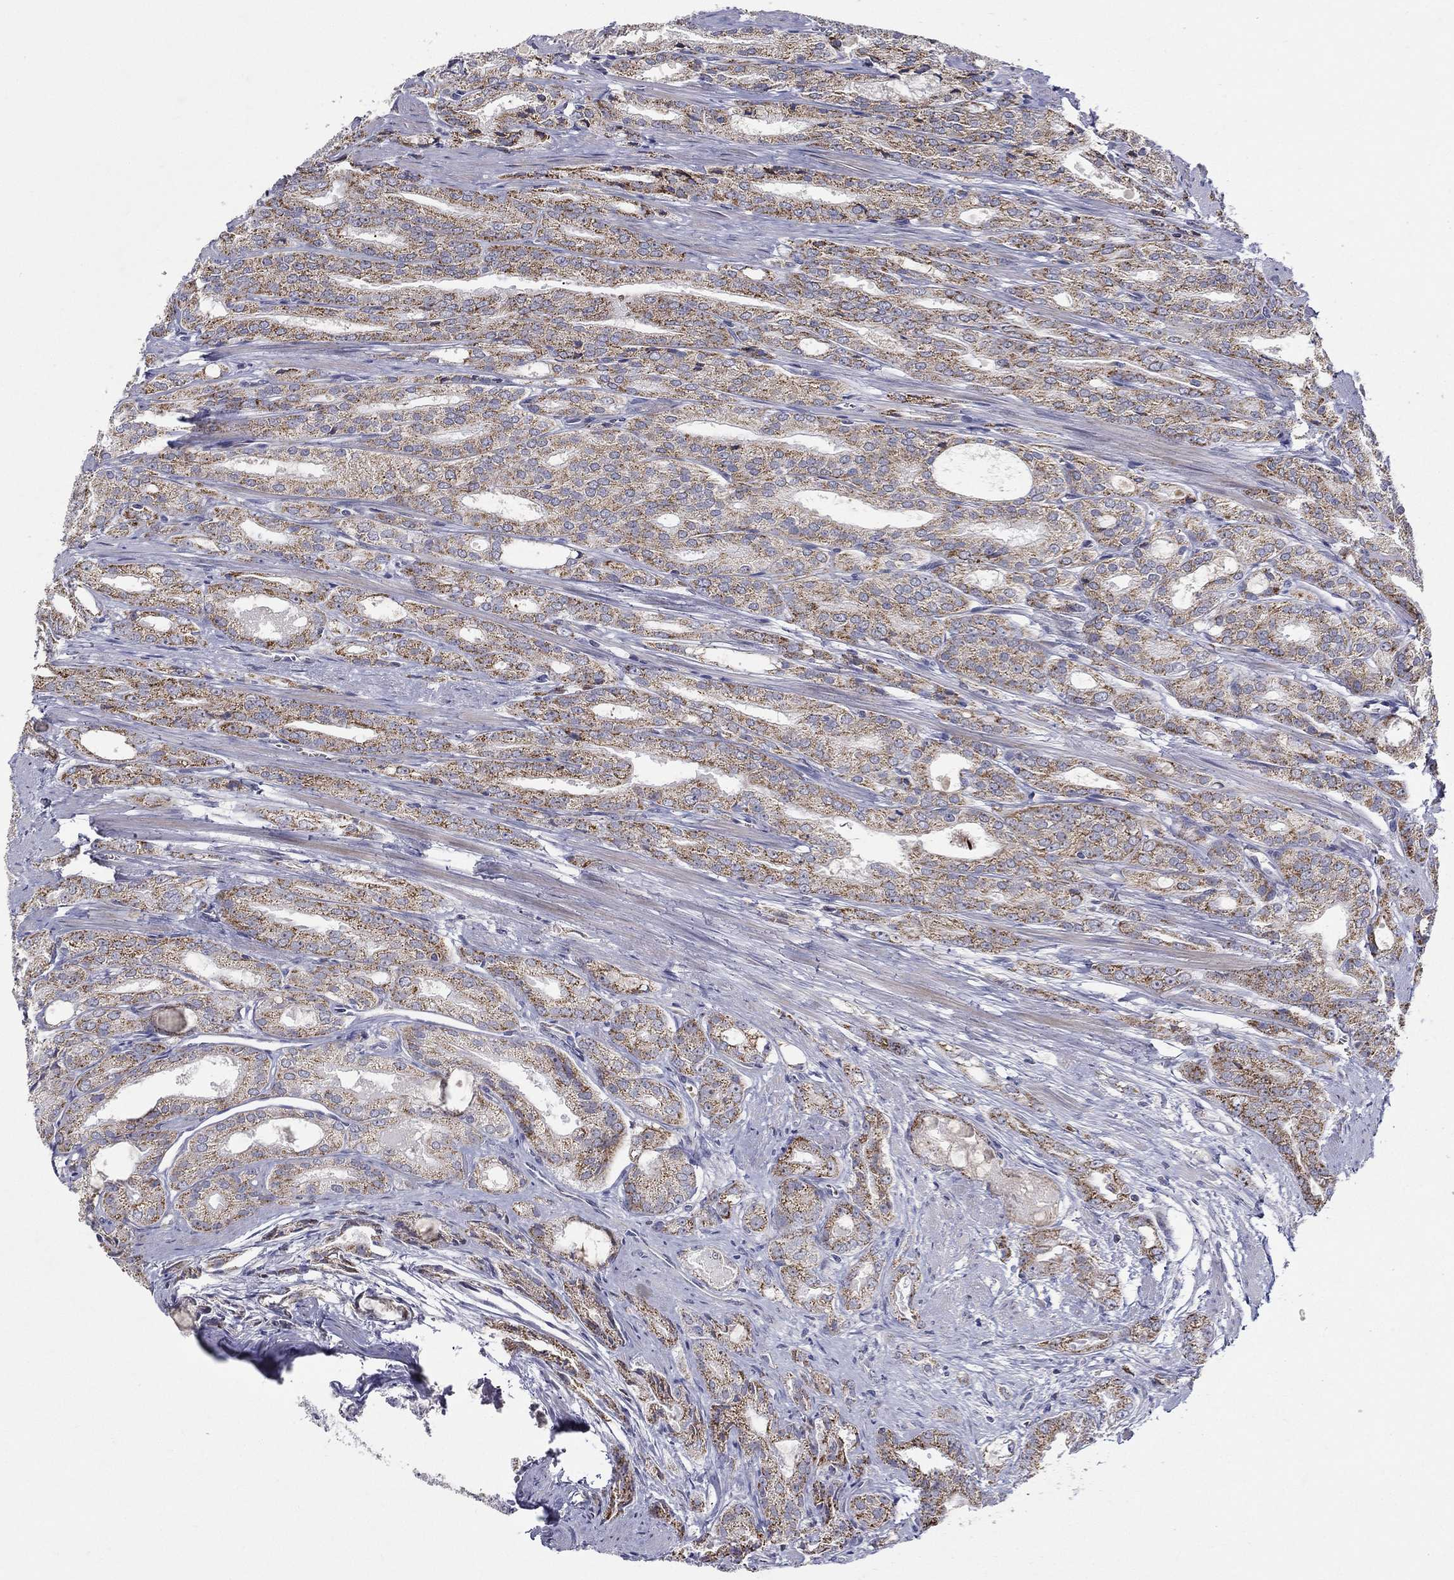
{"staining": {"intensity": "strong", "quantity": "25%-75%", "location": "cytoplasmic/membranous"}, "tissue": "prostate cancer", "cell_type": "Tumor cells", "image_type": "cancer", "snomed": [{"axis": "morphology", "description": "Adenocarcinoma, NOS"}, {"axis": "morphology", "description": "Adenocarcinoma, High grade"}, {"axis": "topography", "description": "Prostate"}], "caption": "The histopathology image displays staining of prostate cancer, revealing strong cytoplasmic/membranous protein staining (brown color) within tumor cells.", "gene": "HMX2", "patient": {"sex": "male", "age": 70}}